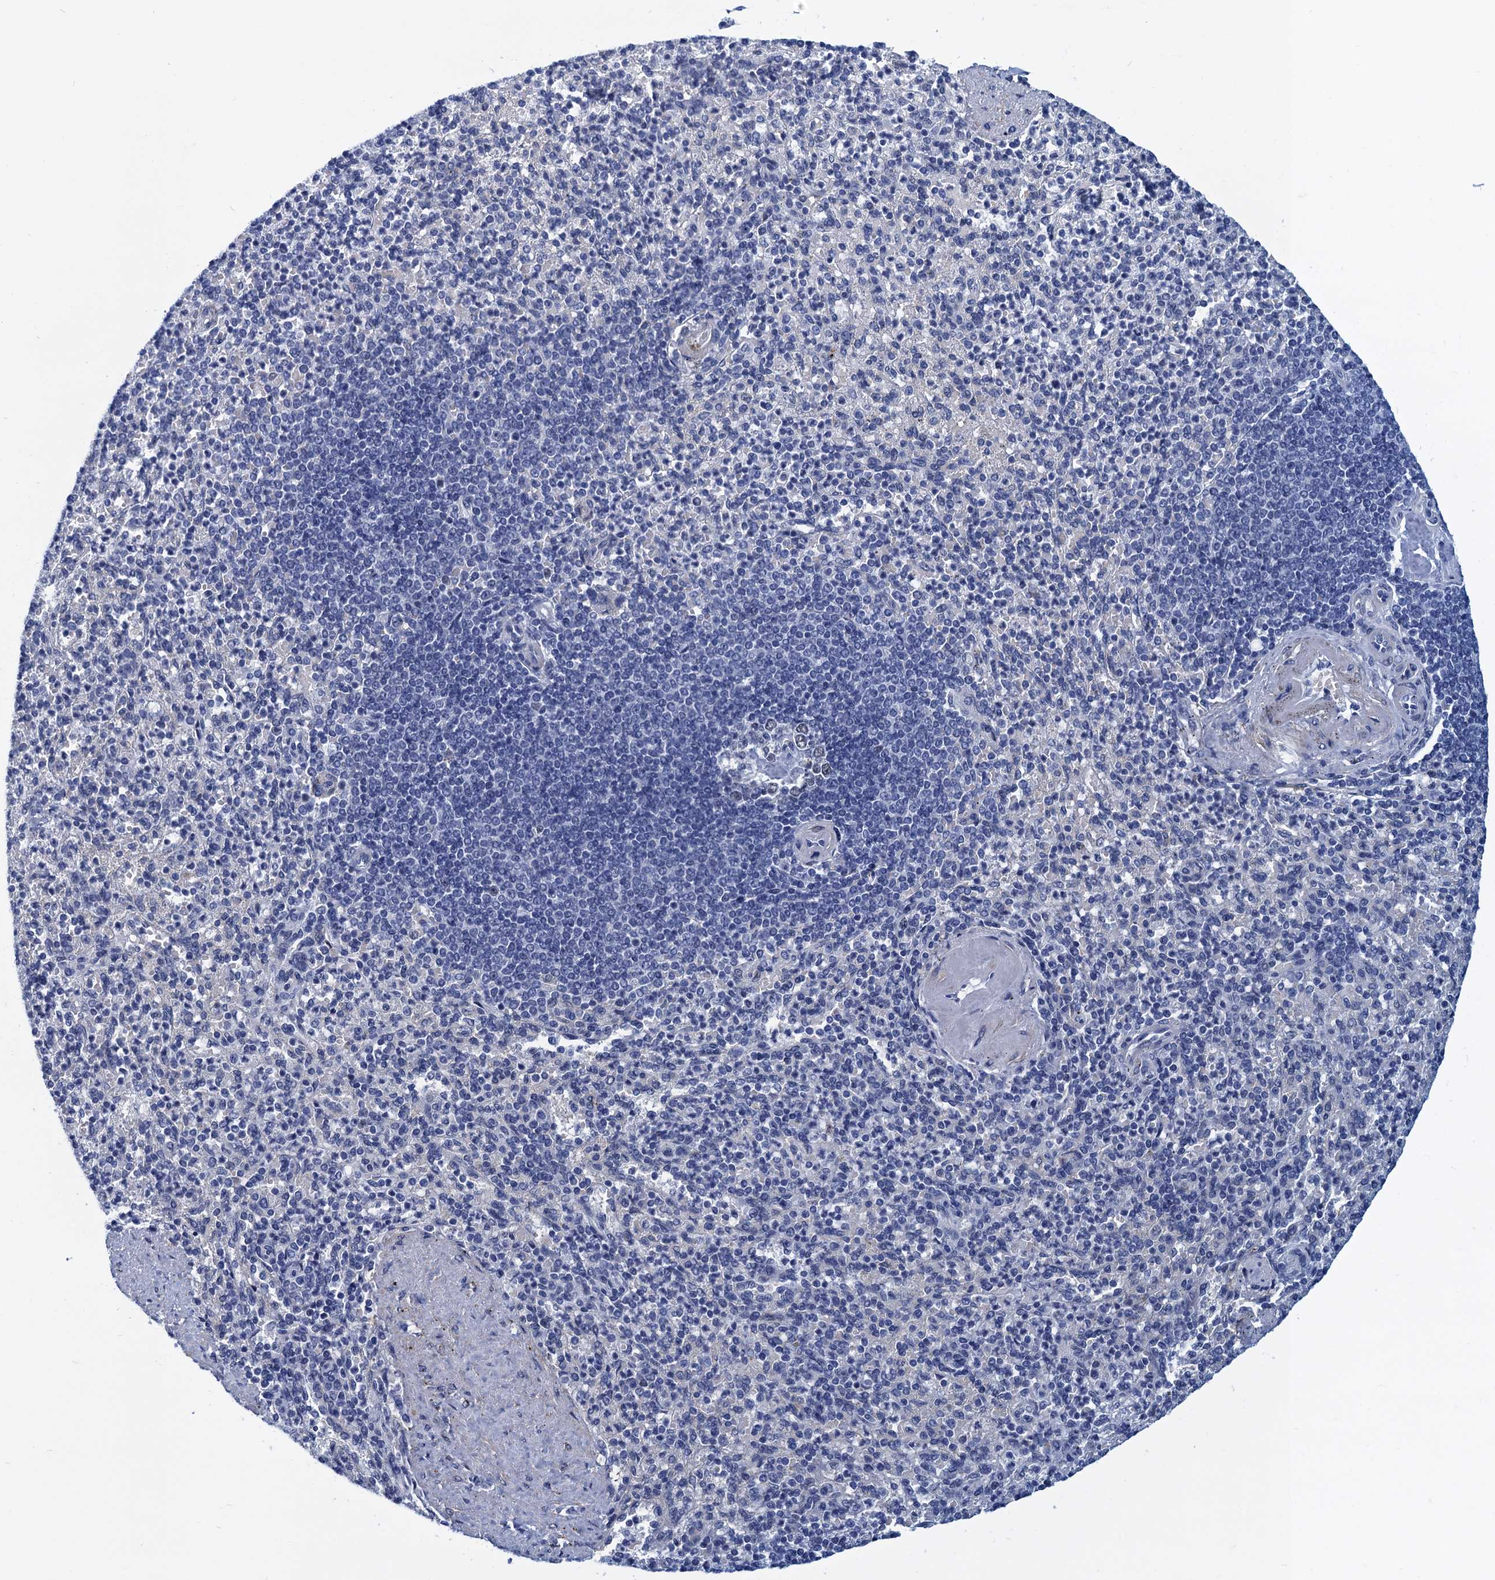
{"staining": {"intensity": "negative", "quantity": "none", "location": "none"}, "tissue": "spleen", "cell_type": "Cells in red pulp", "image_type": "normal", "snomed": [{"axis": "morphology", "description": "Normal tissue, NOS"}, {"axis": "topography", "description": "Spleen"}], "caption": "Cells in red pulp are negative for protein expression in unremarkable human spleen. The staining was performed using DAB to visualize the protein expression in brown, while the nuclei were stained in blue with hematoxylin (Magnification: 20x).", "gene": "GINS3", "patient": {"sex": "female", "age": 74}}